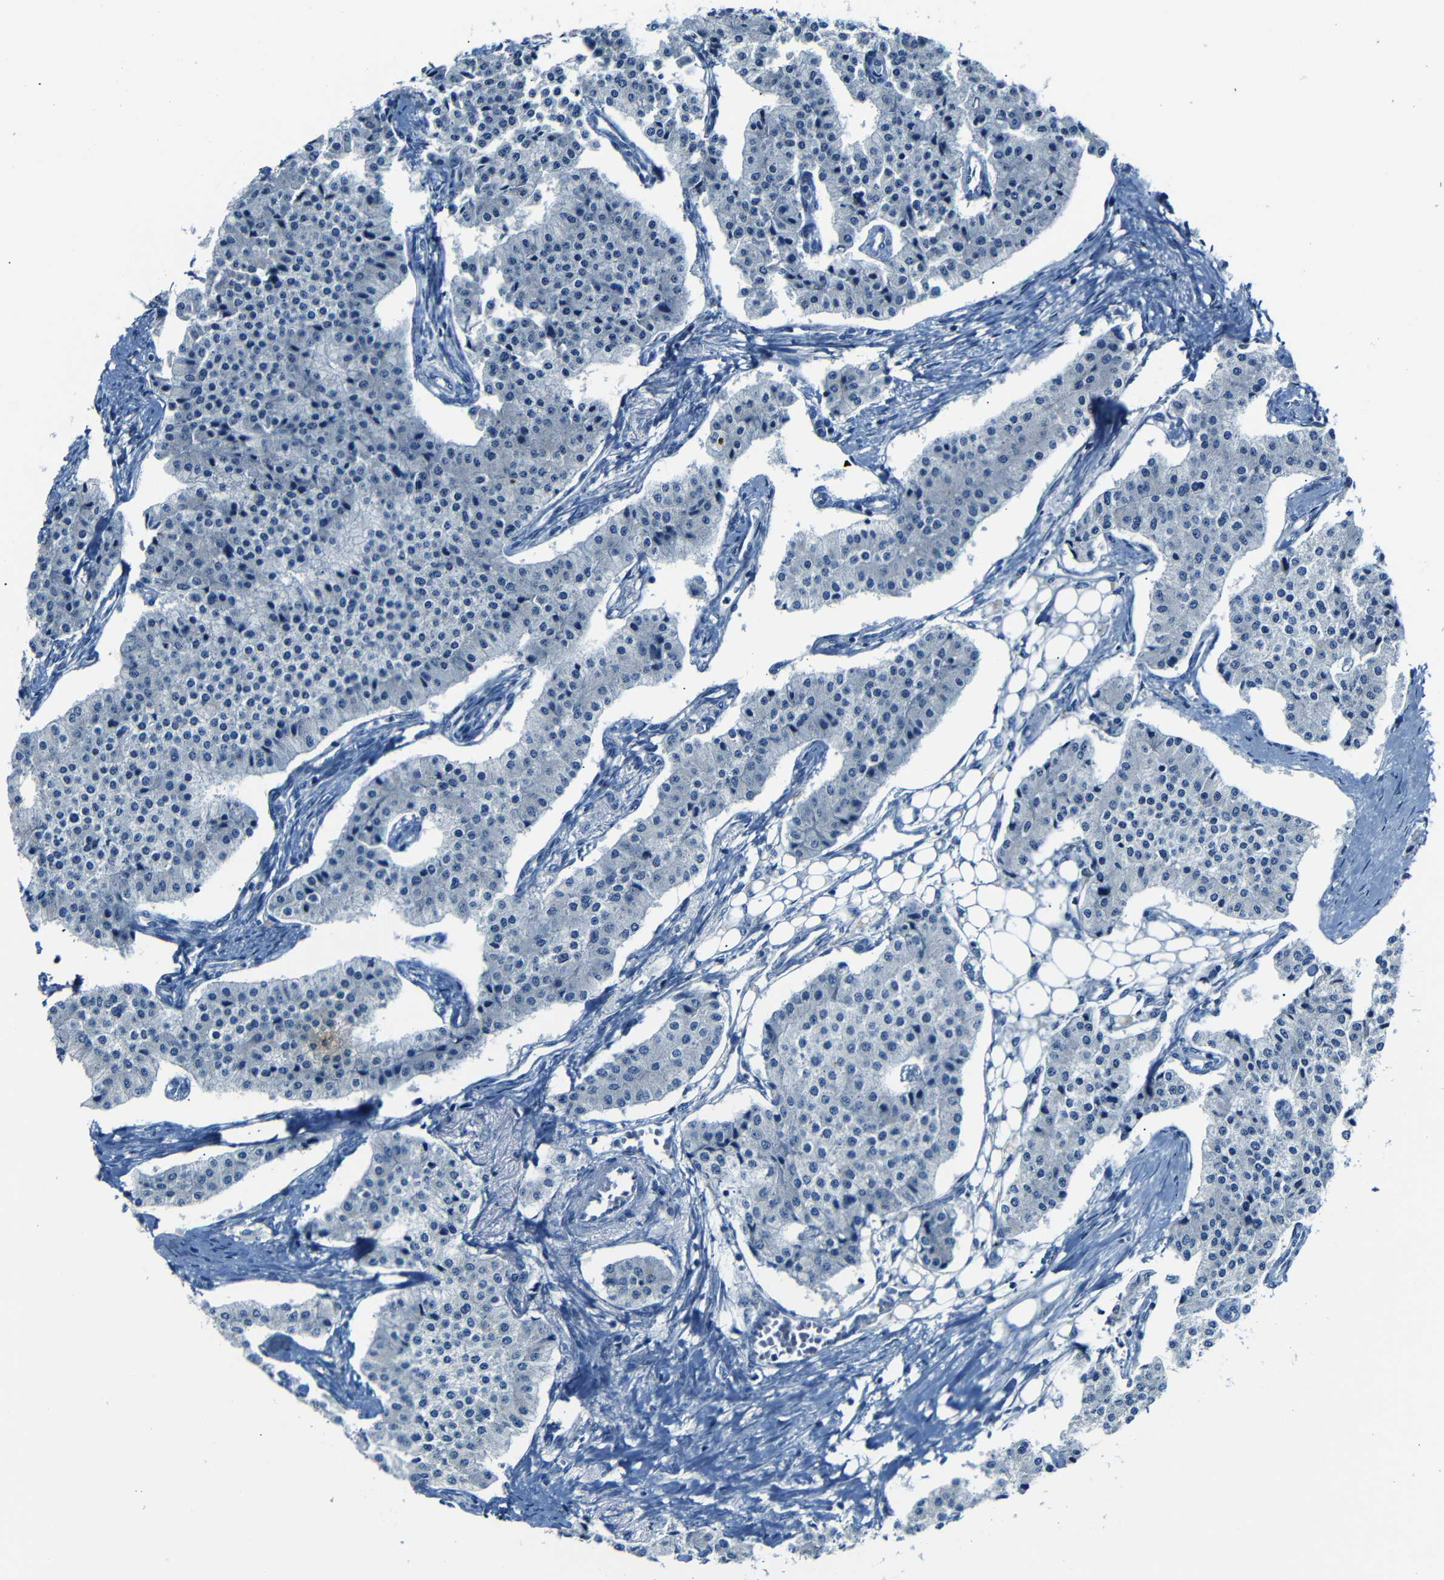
{"staining": {"intensity": "negative", "quantity": "none", "location": "none"}, "tissue": "carcinoid", "cell_type": "Tumor cells", "image_type": "cancer", "snomed": [{"axis": "morphology", "description": "Carcinoid, malignant, NOS"}, {"axis": "topography", "description": "Colon"}], "caption": "Tumor cells are negative for brown protein staining in carcinoid.", "gene": "ANK3", "patient": {"sex": "female", "age": 52}}